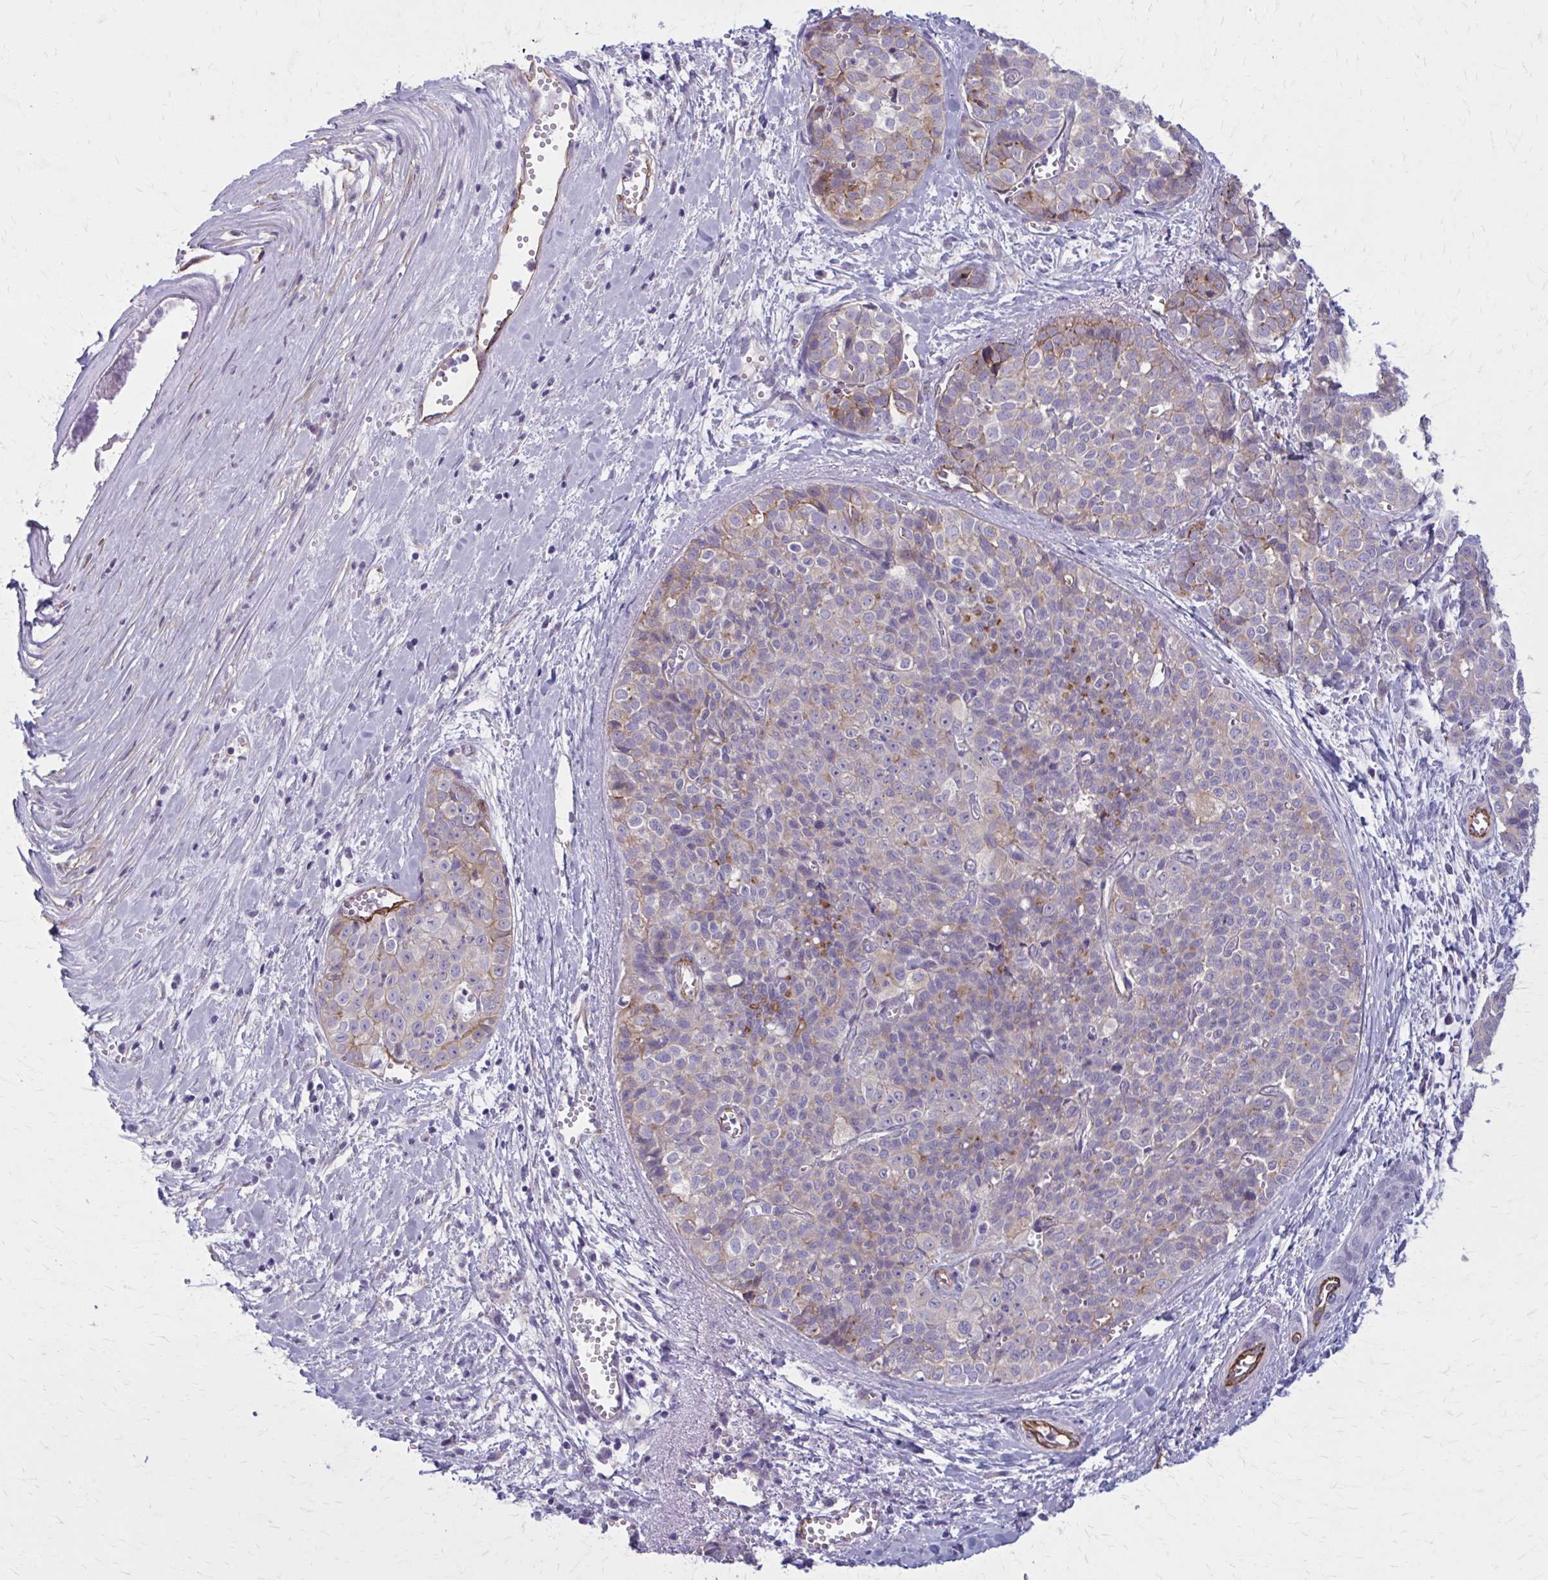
{"staining": {"intensity": "weak", "quantity": "<25%", "location": "cytoplasmic/membranous"}, "tissue": "liver cancer", "cell_type": "Tumor cells", "image_type": "cancer", "snomed": [{"axis": "morphology", "description": "Cholangiocarcinoma"}, {"axis": "topography", "description": "Liver"}], "caption": "Protein analysis of liver cancer demonstrates no significant positivity in tumor cells.", "gene": "ZDHHC7", "patient": {"sex": "female", "age": 77}}